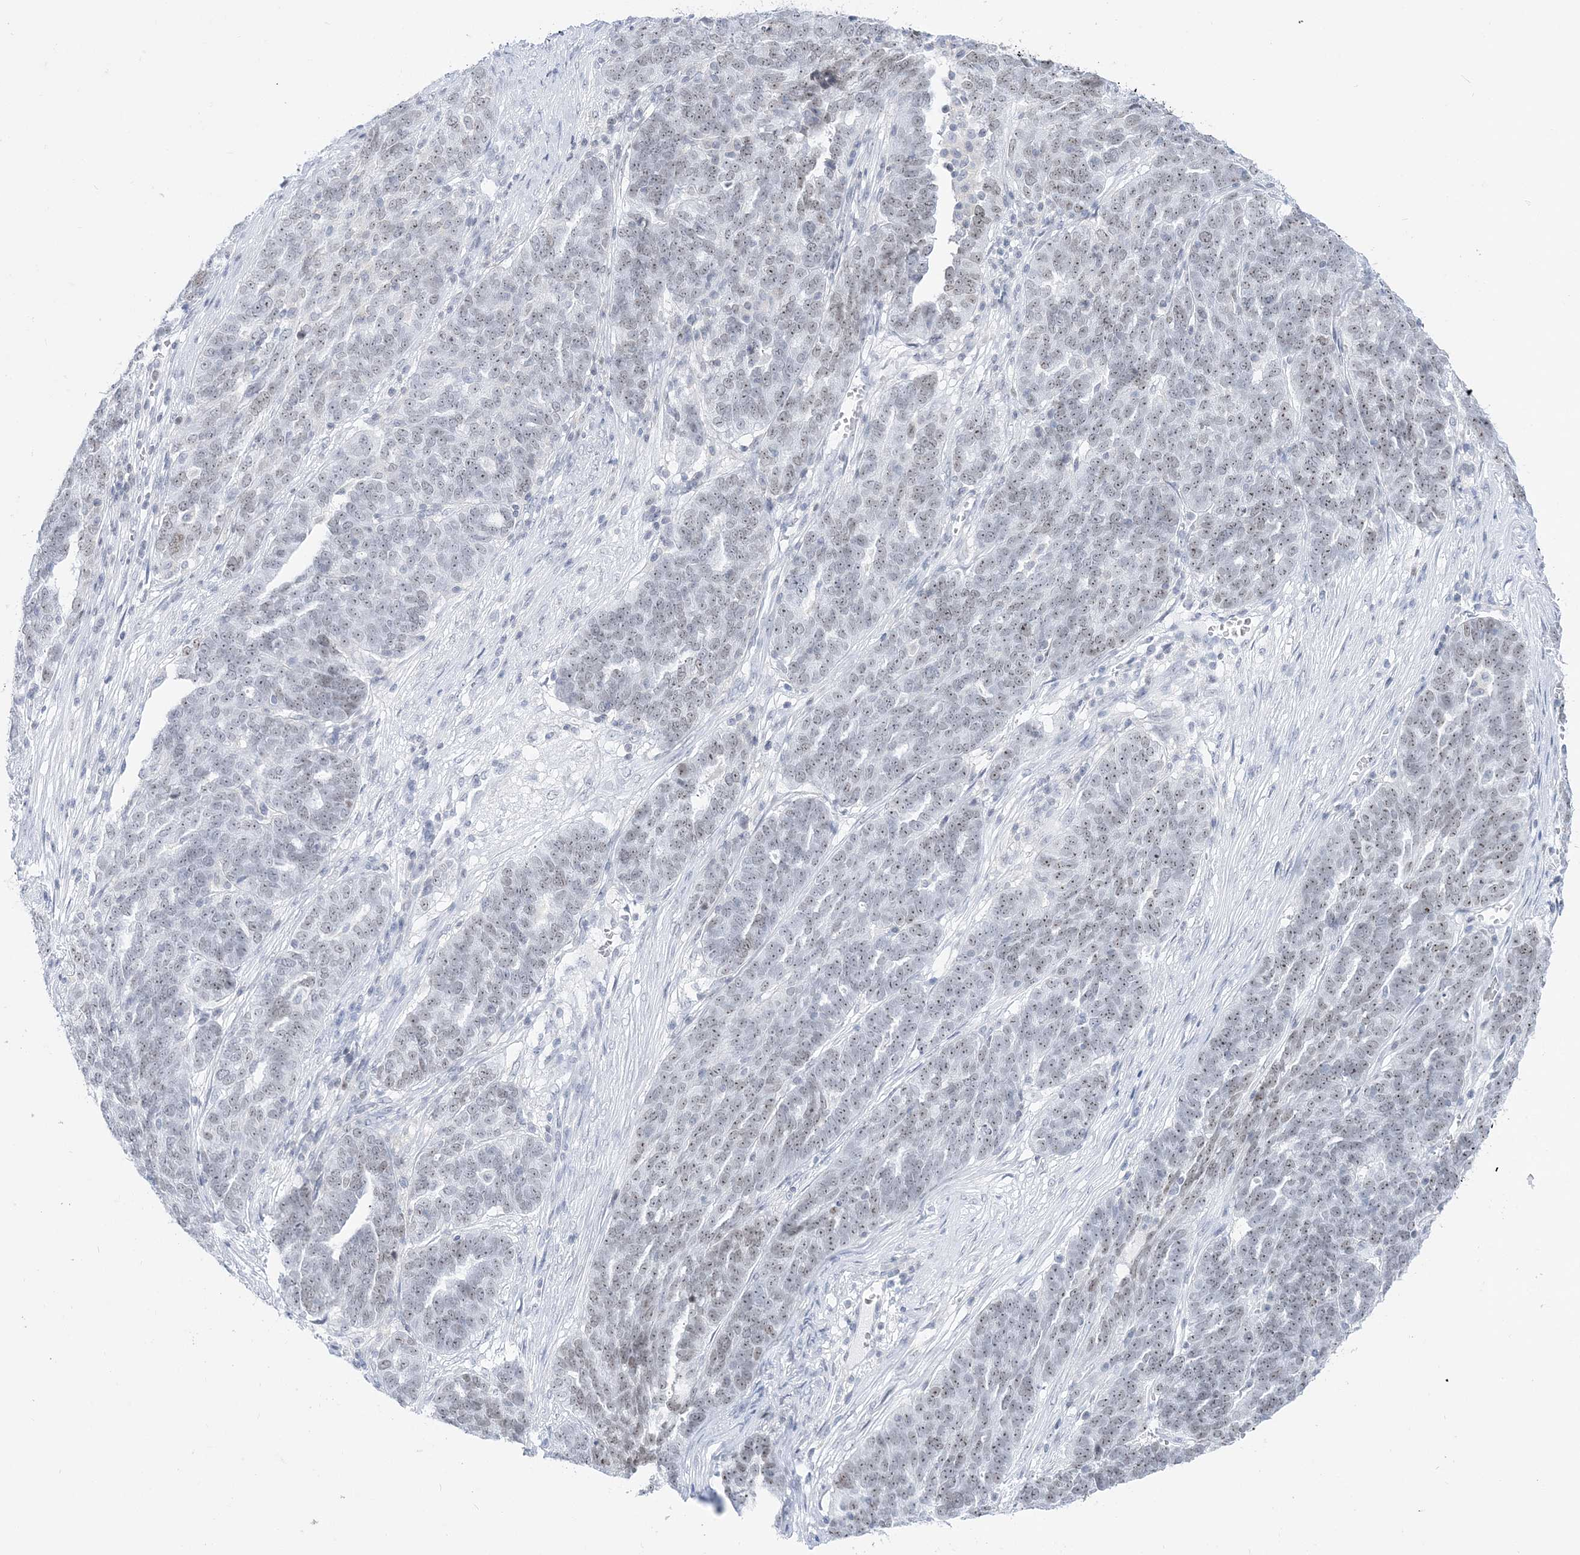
{"staining": {"intensity": "weak", "quantity": "25%-75%", "location": "nuclear"}, "tissue": "ovarian cancer", "cell_type": "Tumor cells", "image_type": "cancer", "snomed": [{"axis": "morphology", "description": "Cystadenocarcinoma, serous, NOS"}, {"axis": "topography", "description": "Ovary"}], "caption": "This image exhibits immunohistochemistry staining of human ovarian serous cystadenocarcinoma, with low weak nuclear positivity in approximately 25%-75% of tumor cells.", "gene": "DDX21", "patient": {"sex": "female", "age": 59}}